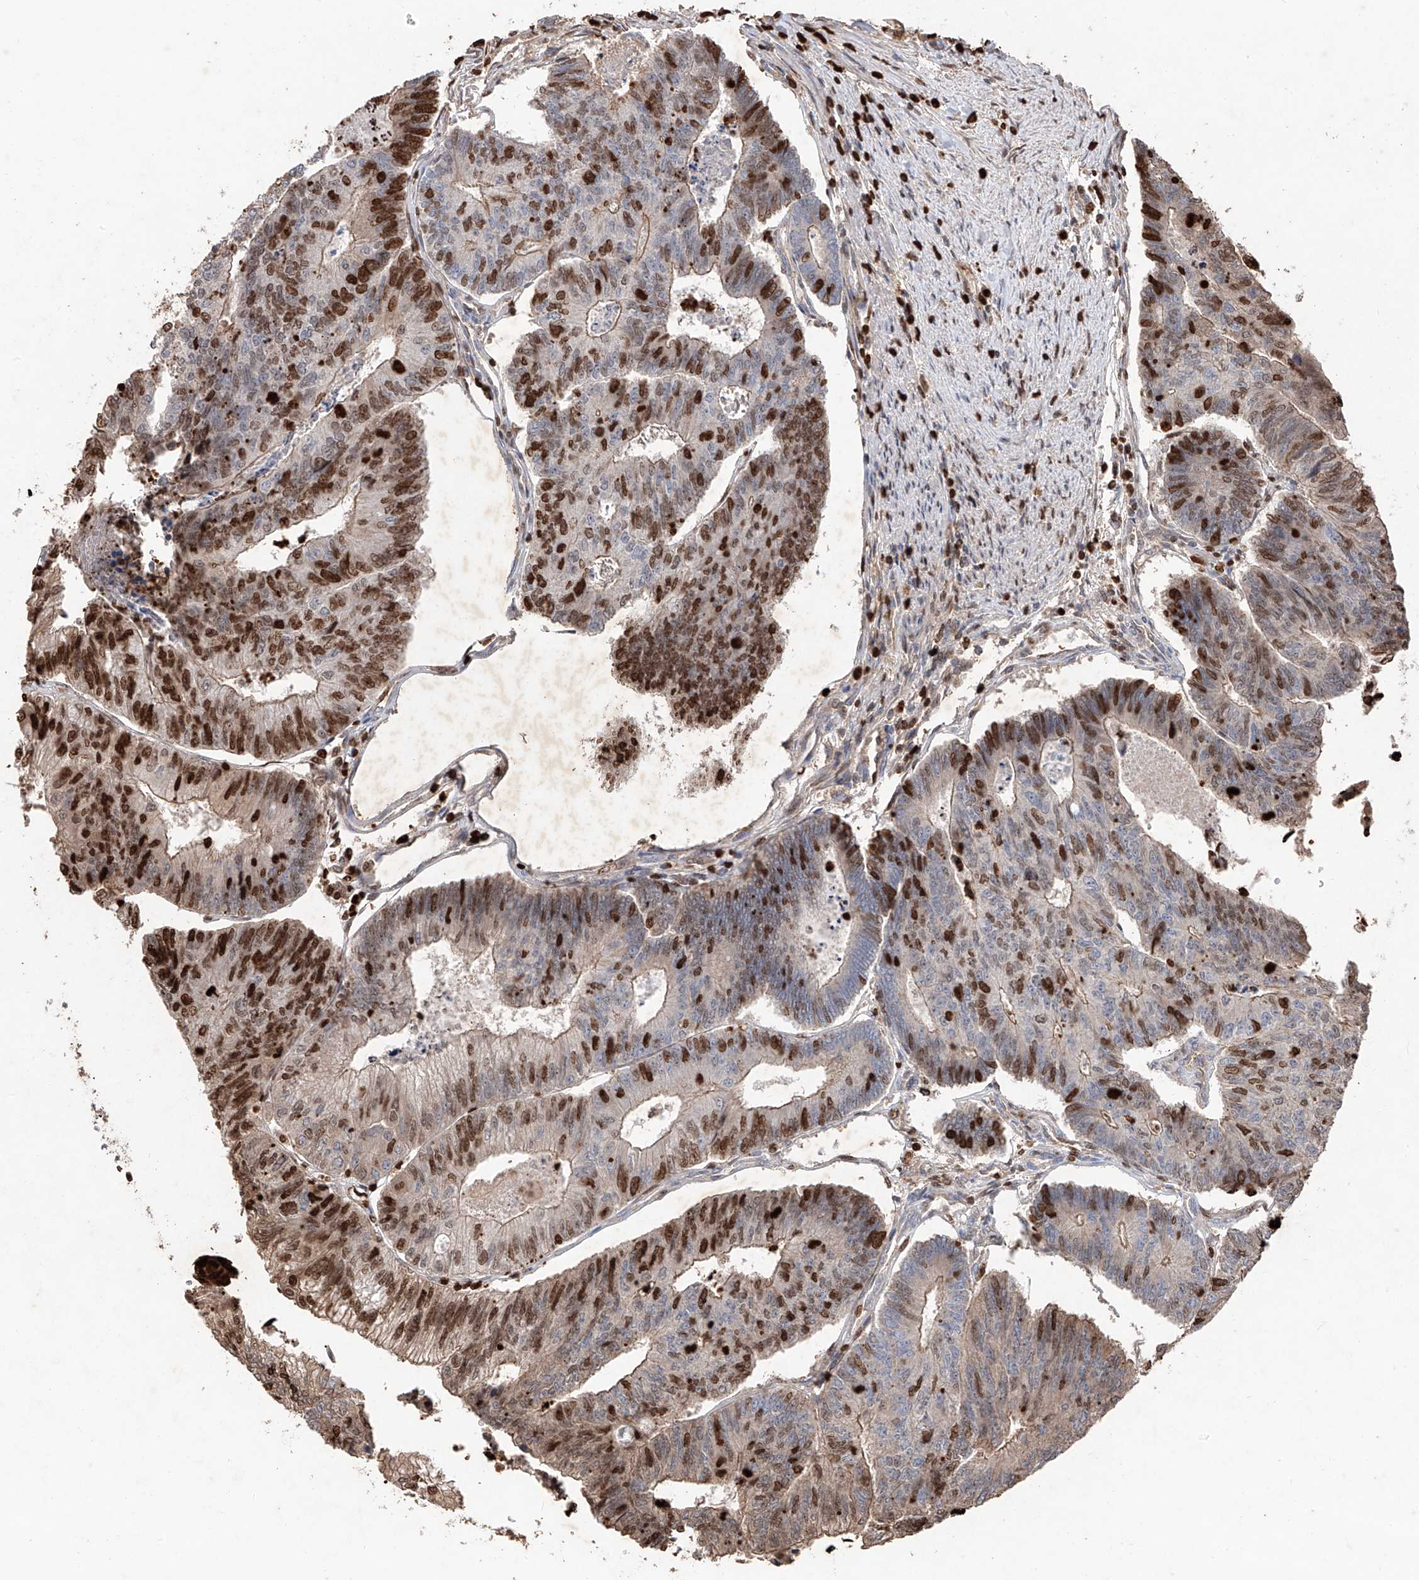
{"staining": {"intensity": "moderate", "quantity": "25%-75%", "location": "nuclear"}, "tissue": "colorectal cancer", "cell_type": "Tumor cells", "image_type": "cancer", "snomed": [{"axis": "morphology", "description": "Adenocarcinoma, NOS"}, {"axis": "topography", "description": "Colon"}], "caption": "The histopathology image demonstrates immunohistochemical staining of colorectal cancer (adenocarcinoma). There is moderate nuclear expression is present in approximately 25%-75% of tumor cells.", "gene": "EDN1", "patient": {"sex": "female", "age": 67}}